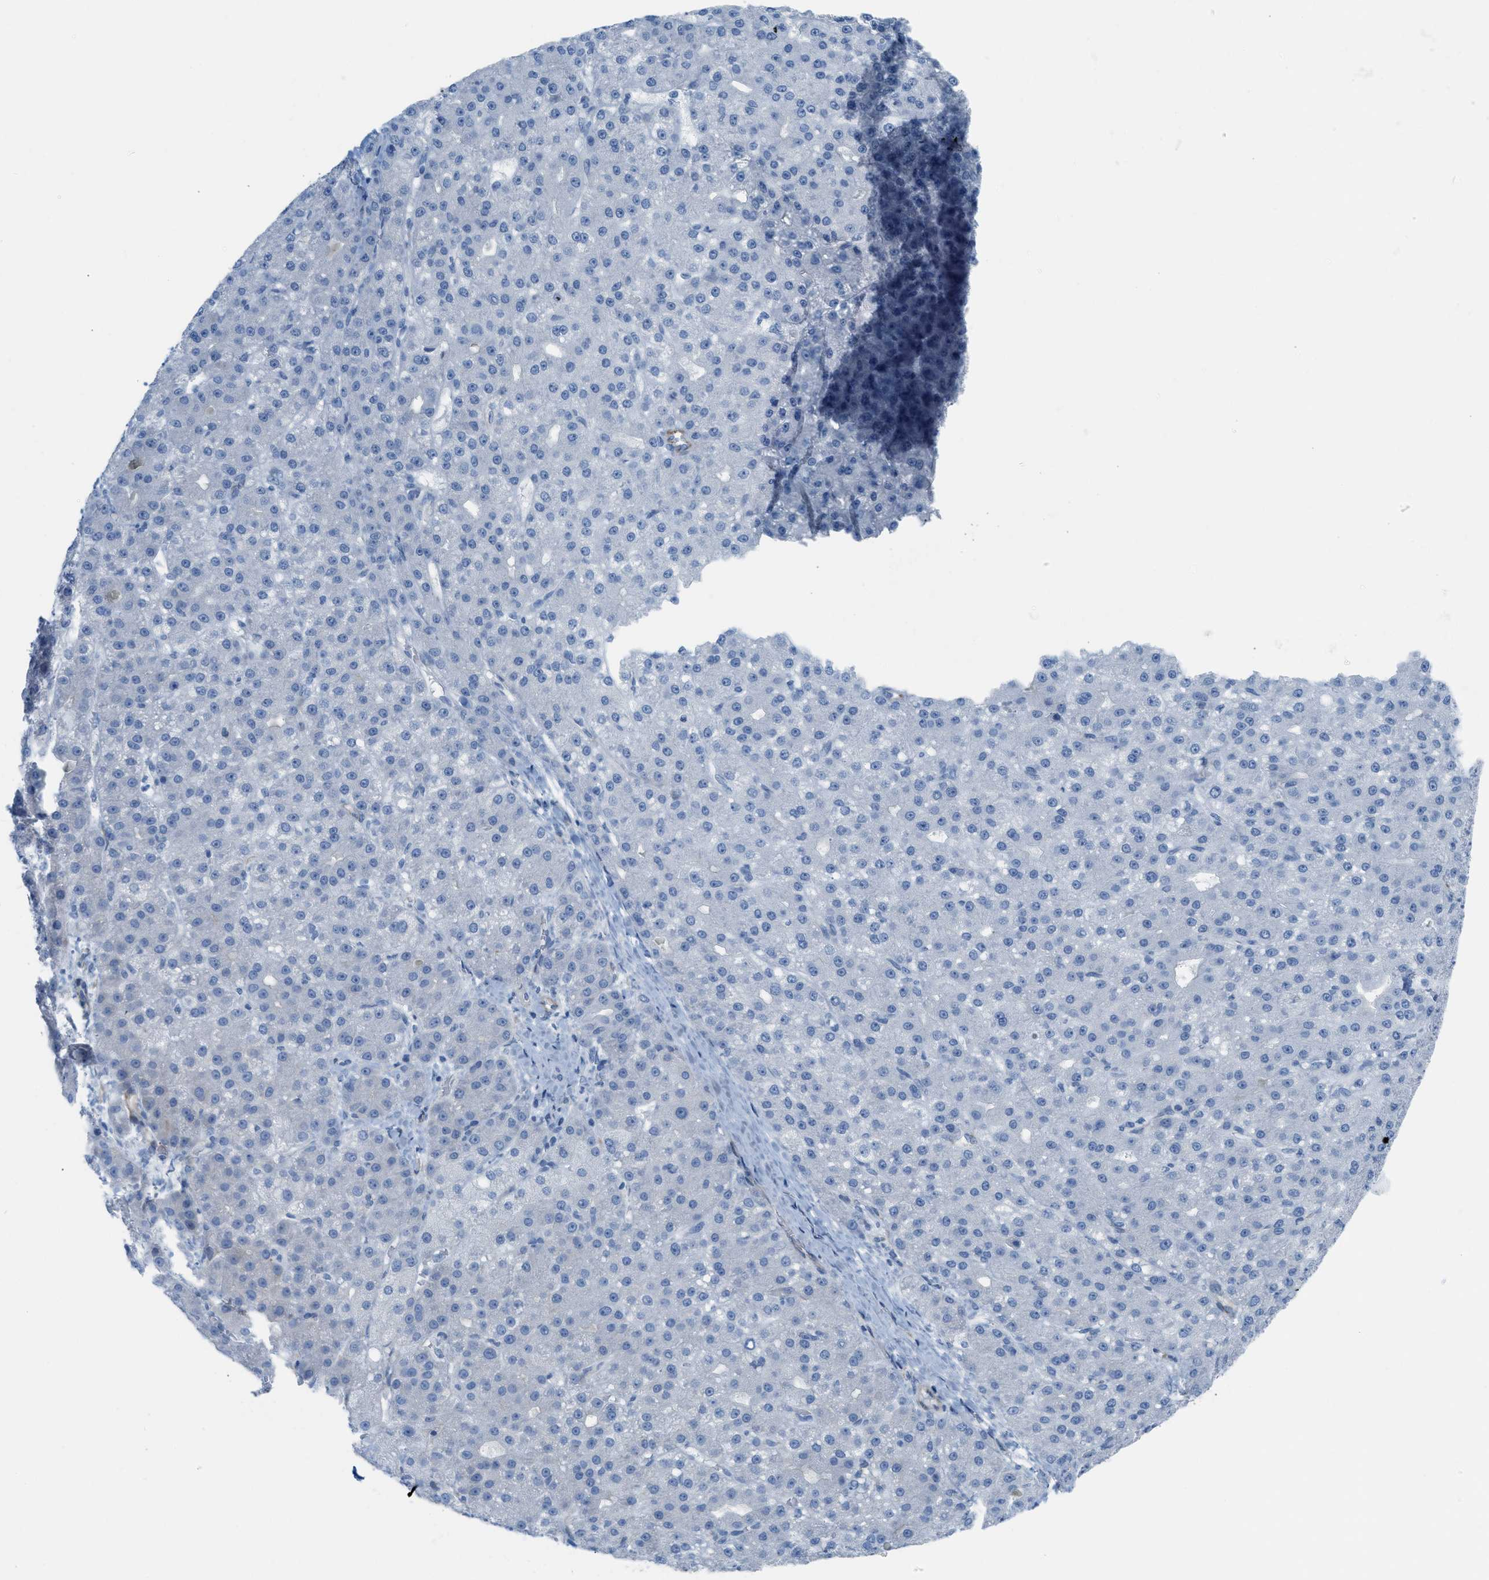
{"staining": {"intensity": "negative", "quantity": "none", "location": "none"}, "tissue": "liver cancer", "cell_type": "Tumor cells", "image_type": "cancer", "snomed": [{"axis": "morphology", "description": "Carcinoma, Hepatocellular, NOS"}, {"axis": "topography", "description": "Liver"}], "caption": "An immunohistochemistry (IHC) photomicrograph of liver hepatocellular carcinoma is shown. There is no staining in tumor cells of liver hepatocellular carcinoma. The staining is performed using DAB brown chromogen with nuclei counter-stained in using hematoxylin.", "gene": "SLC12A1", "patient": {"sex": "male", "age": 67}}